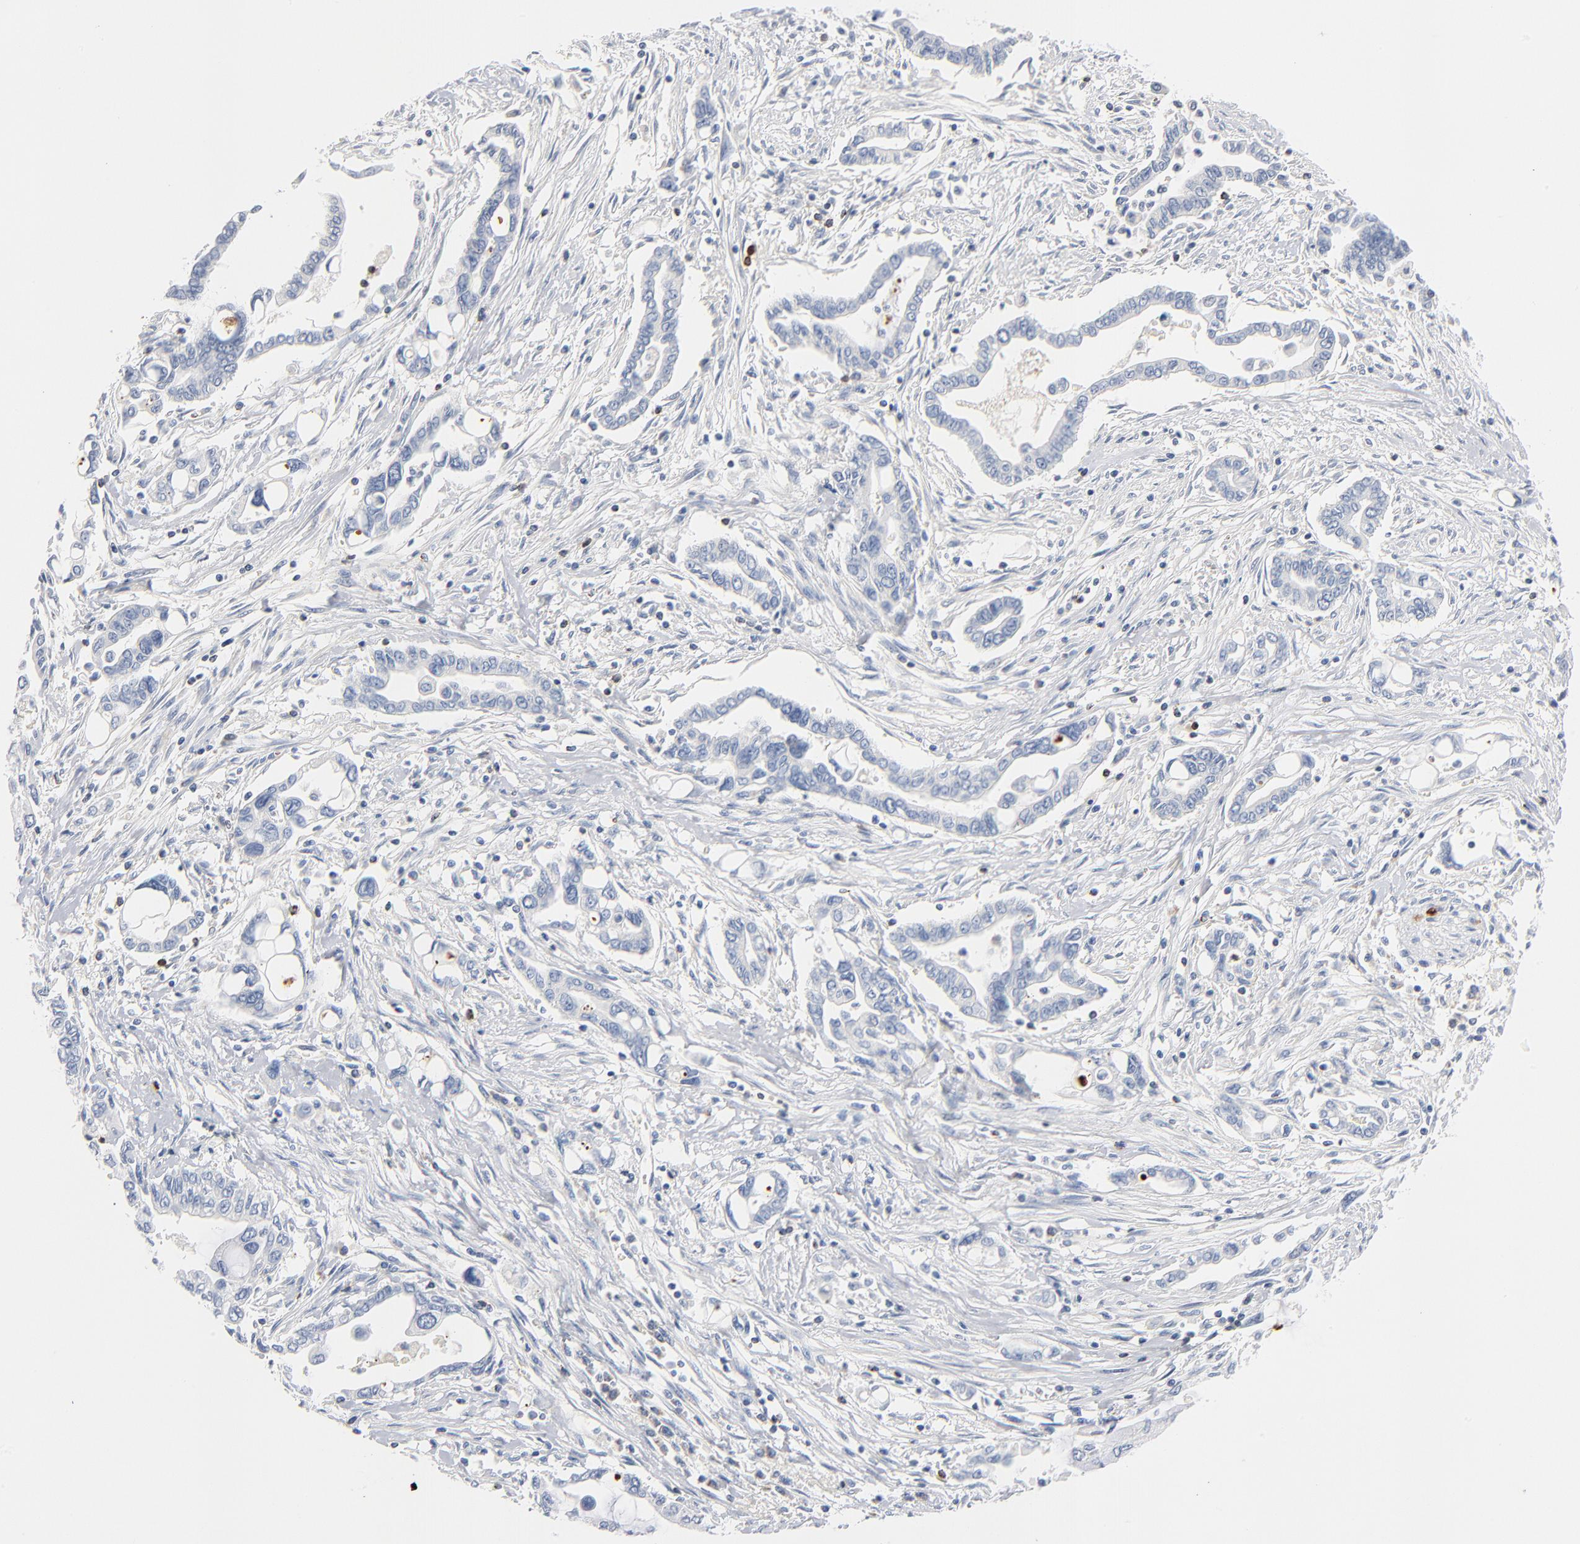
{"staining": {"intensity": "negative", "quantity": "none", "location": "none"}, "tissue": "pancreatic cancer", "cell_type": "Tumor cells", "image_type": "cancer", "snomed": [{"axis": "morphology", "description": "Adenocarcinoma, NOS"}, {"axis": "topography", "description": "Pancreas"}], "caption": "There is no significant staining in tumor cells of pancreatic cancer (adenocarcinoma).", "gene": "GZMB", "patient": {"sex": "female", "age": 57}}